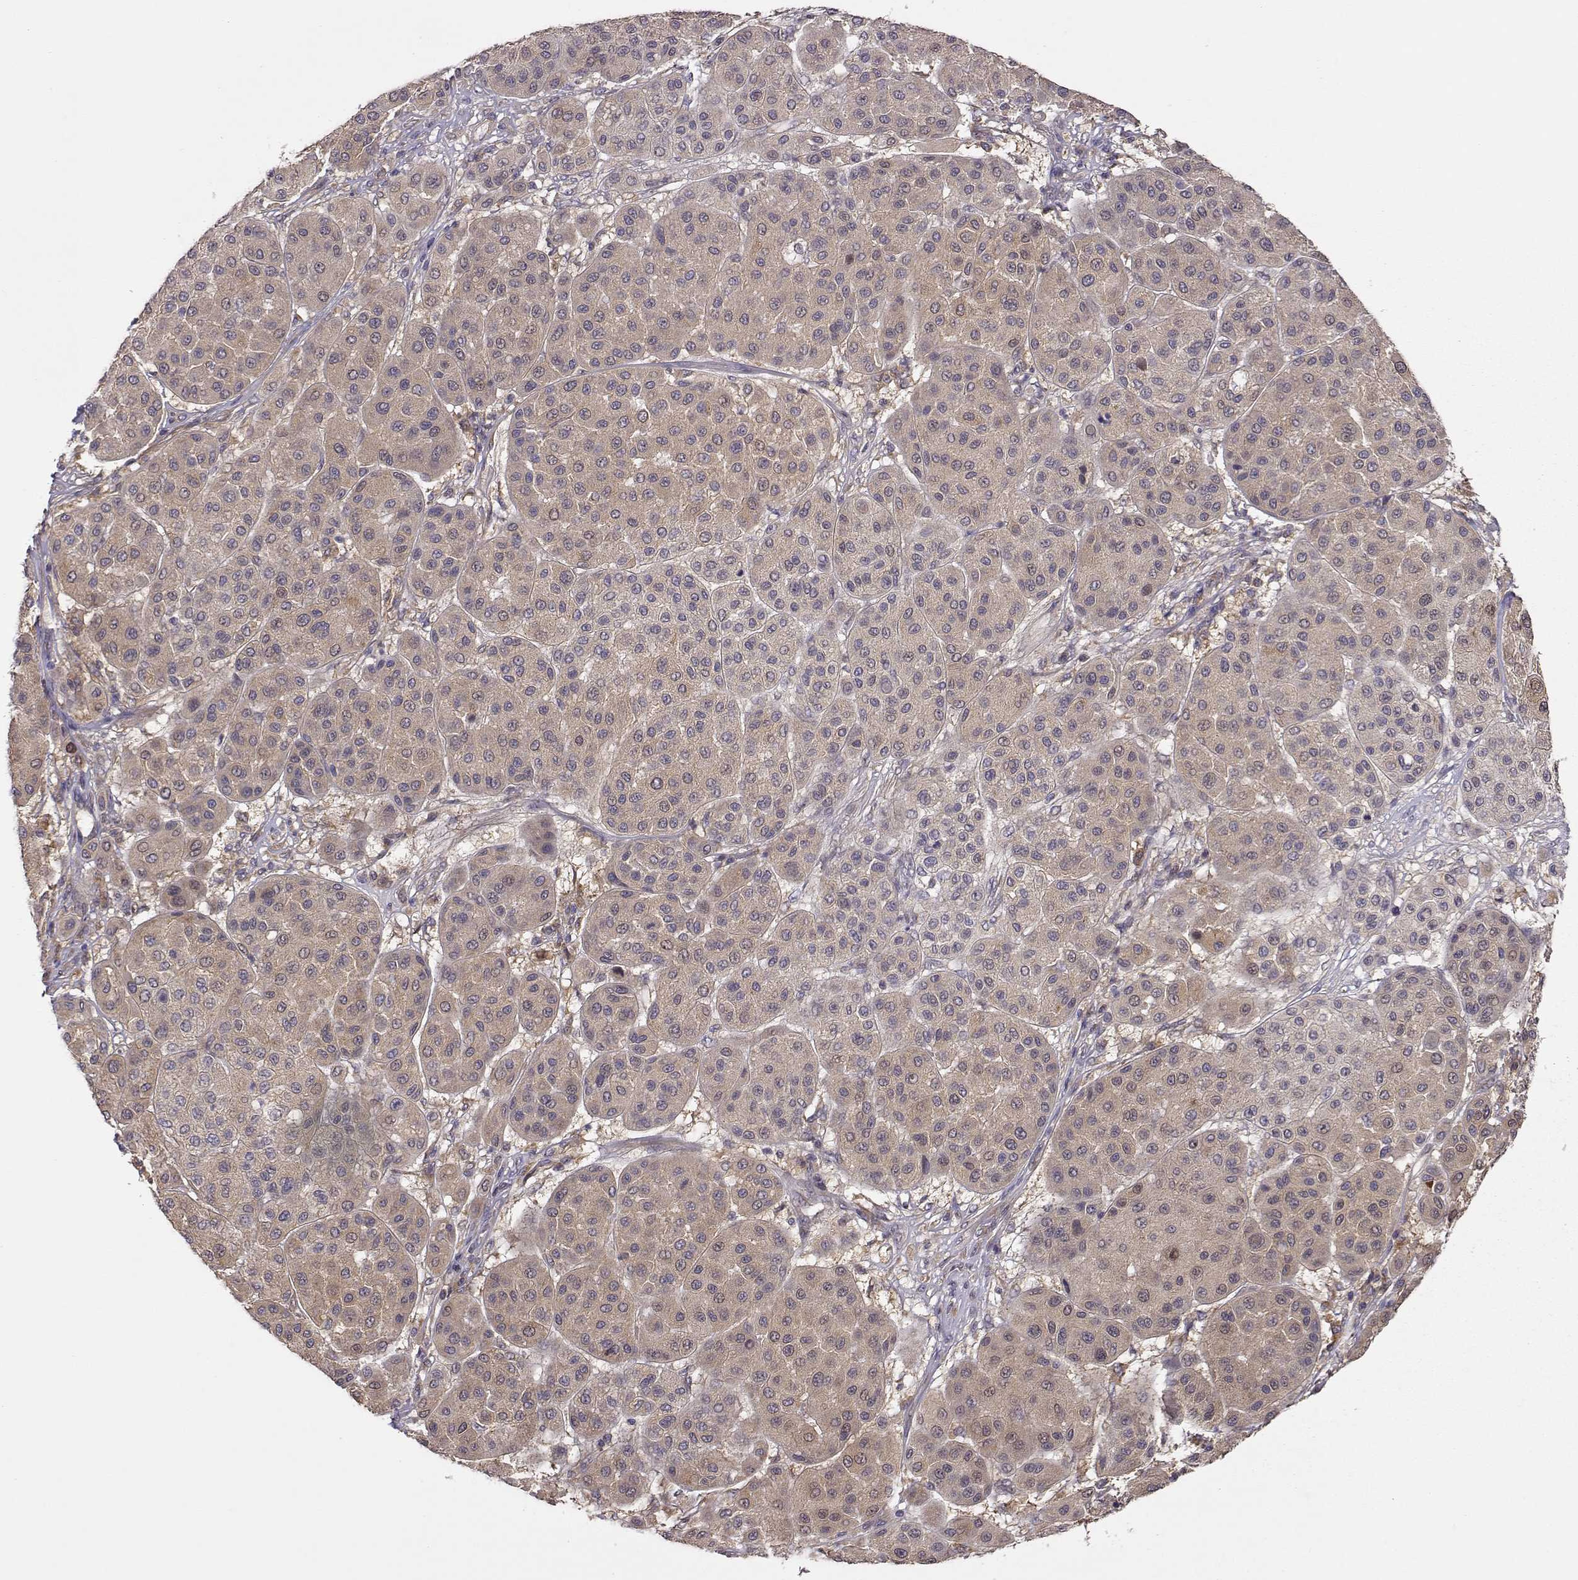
{"staining": {"intensity": "weak", "quantity": ">75%", "location": "cytoplasmic/membranous"}, "tissue": "melanoma", "cell_type": "Tumor cells", "image_type": "cancer", "snomed": [{"axis": "morphology", "description": "Malignant melanoma, Metastatic site"}, {"axis": "topography", "description": "Smooth muscle"}], "caption": "Immunohistochemical staining of melanoma shows low levels of weak cytoplasmic/membranous protein positivity in approximately >75% of tumor cells.", "gene": "CRIM1", "patient": {"sex": "male", "age": 41}}